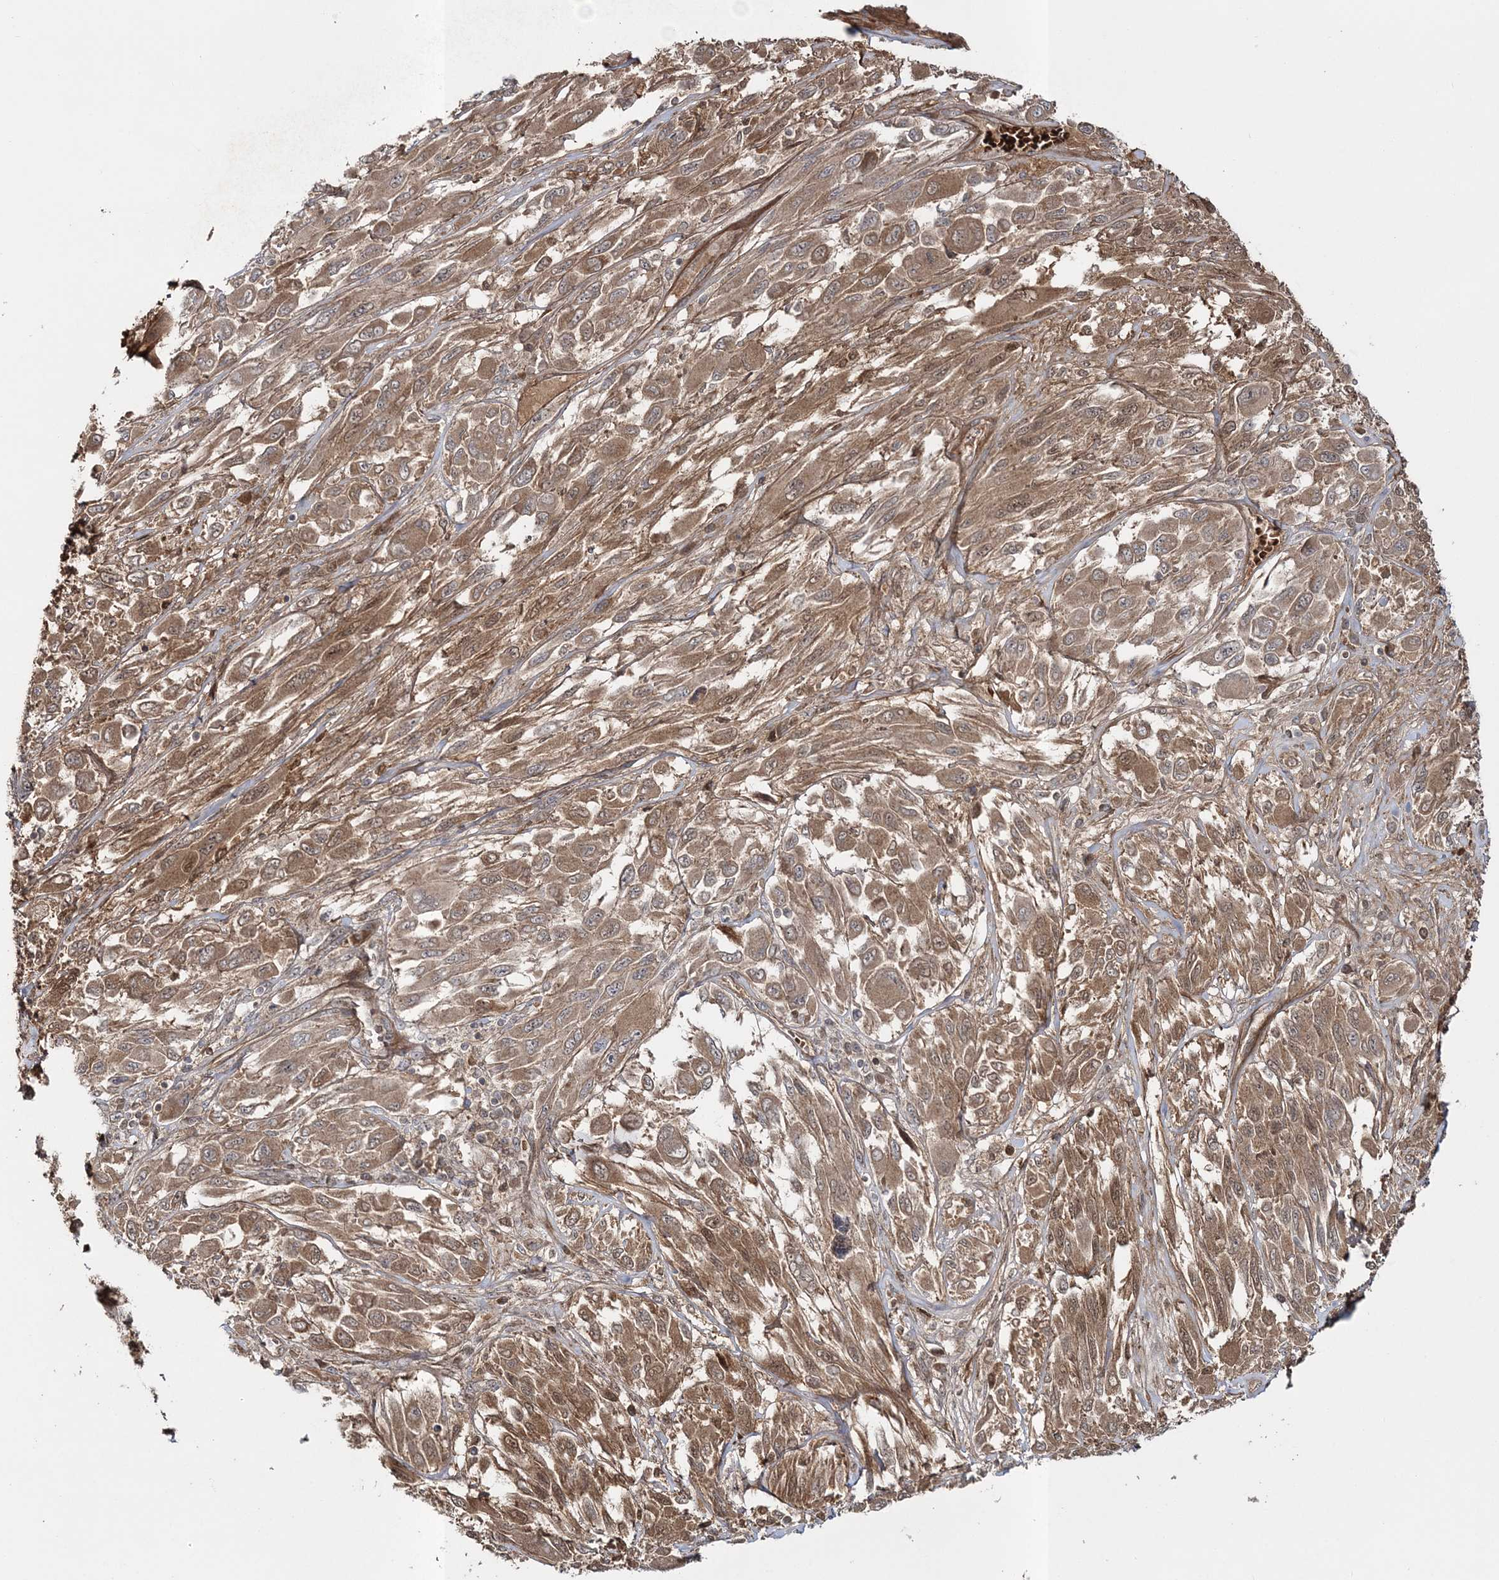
{"staining": {"intensity": "moderate", "quantity": ">75%", "location": "cytoplasmic/membranous"}, "tissue": "melanoma", "cell_type": "Tumor cells", "image_type": "cancer", "snomed": [{"axis": "morphology", "description": "Malignant melanoma, NOS"}, {"axis": "topography", "description": "Skin"}], "caption": "Melanoma stained with DAB immunohistochemistry (IHC) exhibits medium levels of moderate cytoplasmic/membranous staining in about >75% of tumor cells.", "gene": "MOCS2", "patient": {"sex": "female", "age": 91}}